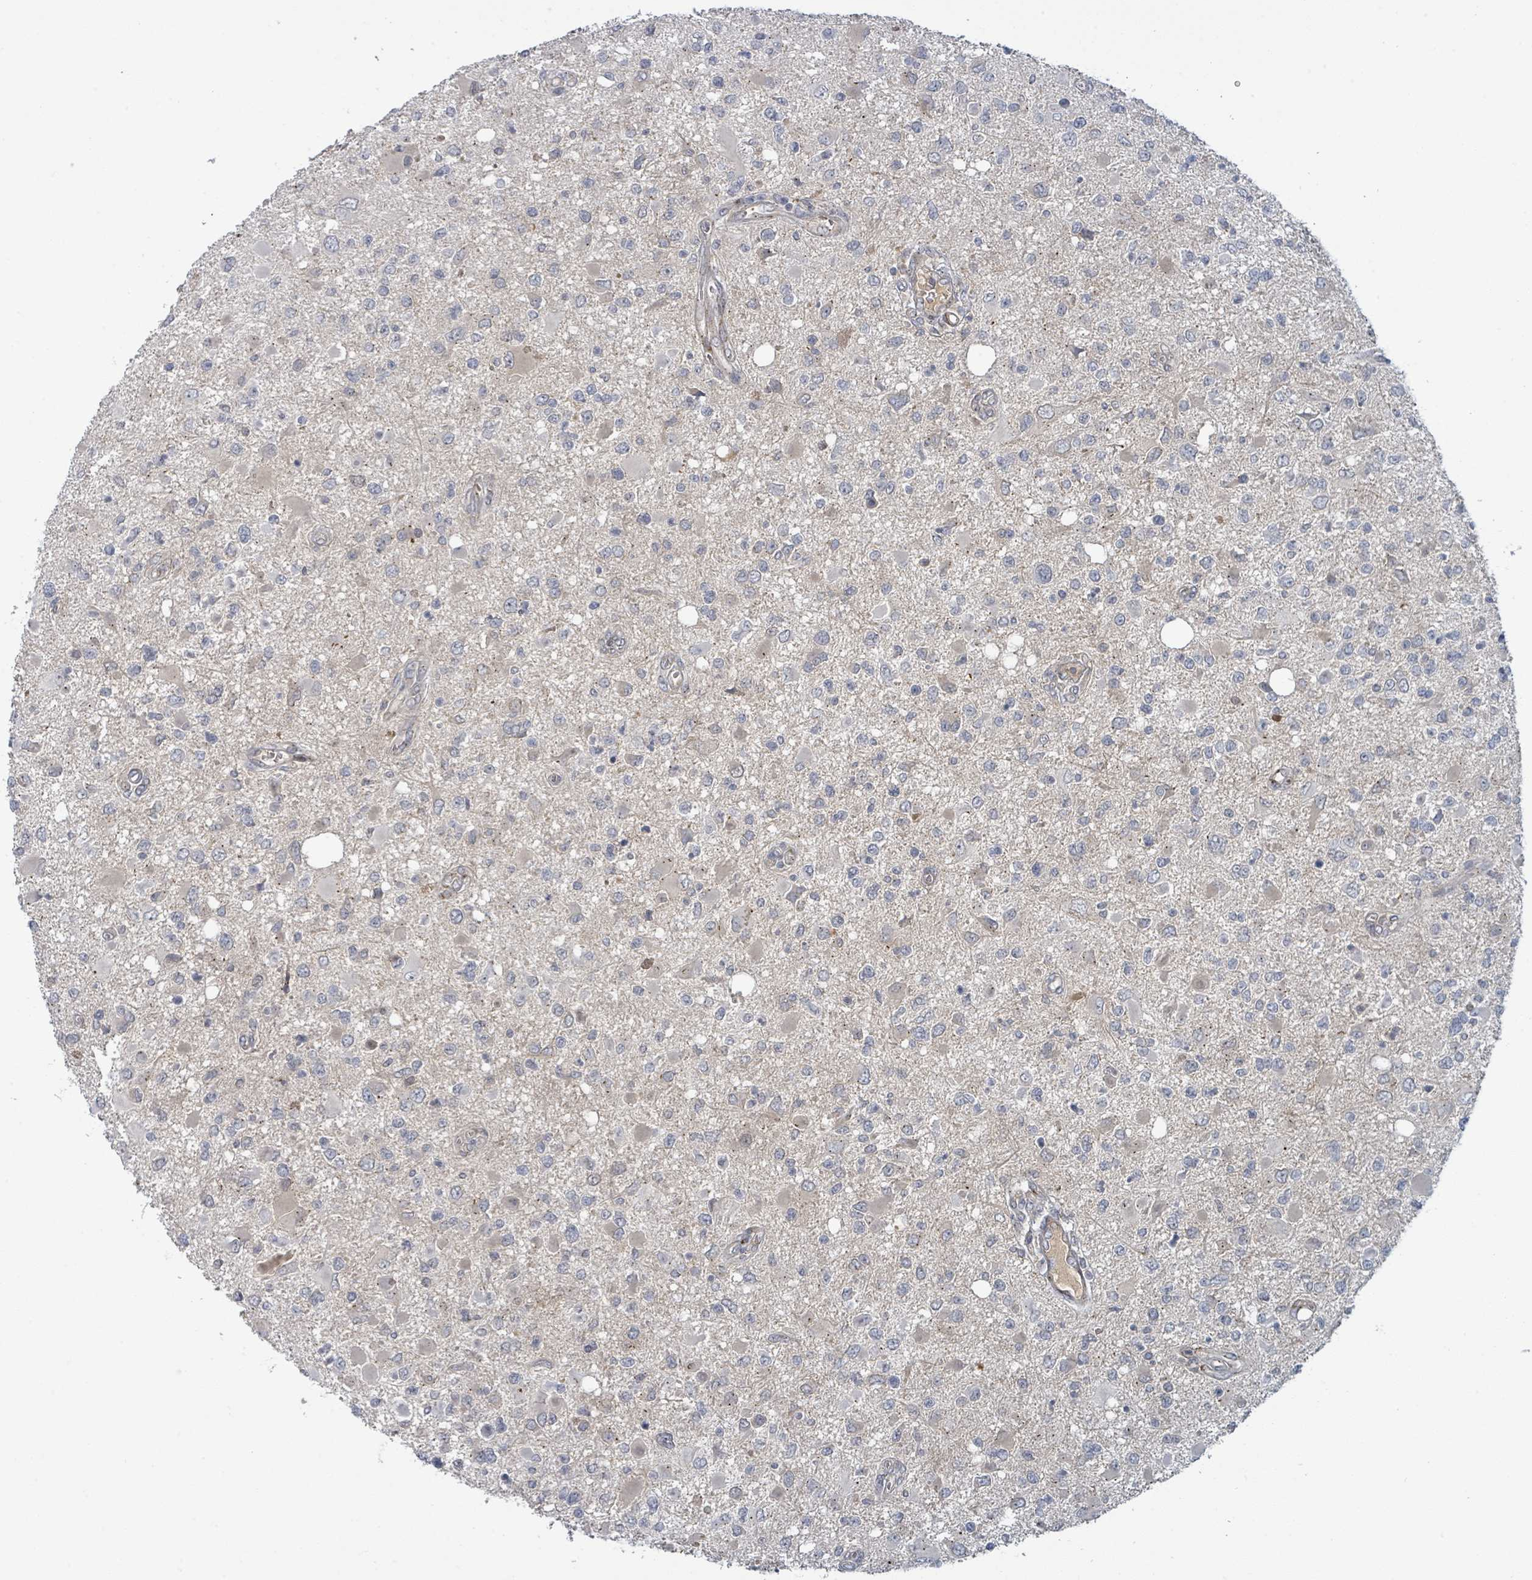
{"staining": {"intensity": "weak", "quantity": "<25%", "location": "cytoplasmic/membranous"}, "tissue": "glioma", "cell_type": "Tumor cells", "image_type": "cancer", "snomed": [{"axis": "morphology", "description": "Glioma, malignant, High grade"}, {"axis": "topography", "description": "Brain"}], "caption": "A high-resolution photomicrograph shows IHC staining of malignant glioma (high-grade), which demonstrates no significant staining in tumor cells.", "gene": "COL5A3", "patient": {"sex": "male", "age": 53}}